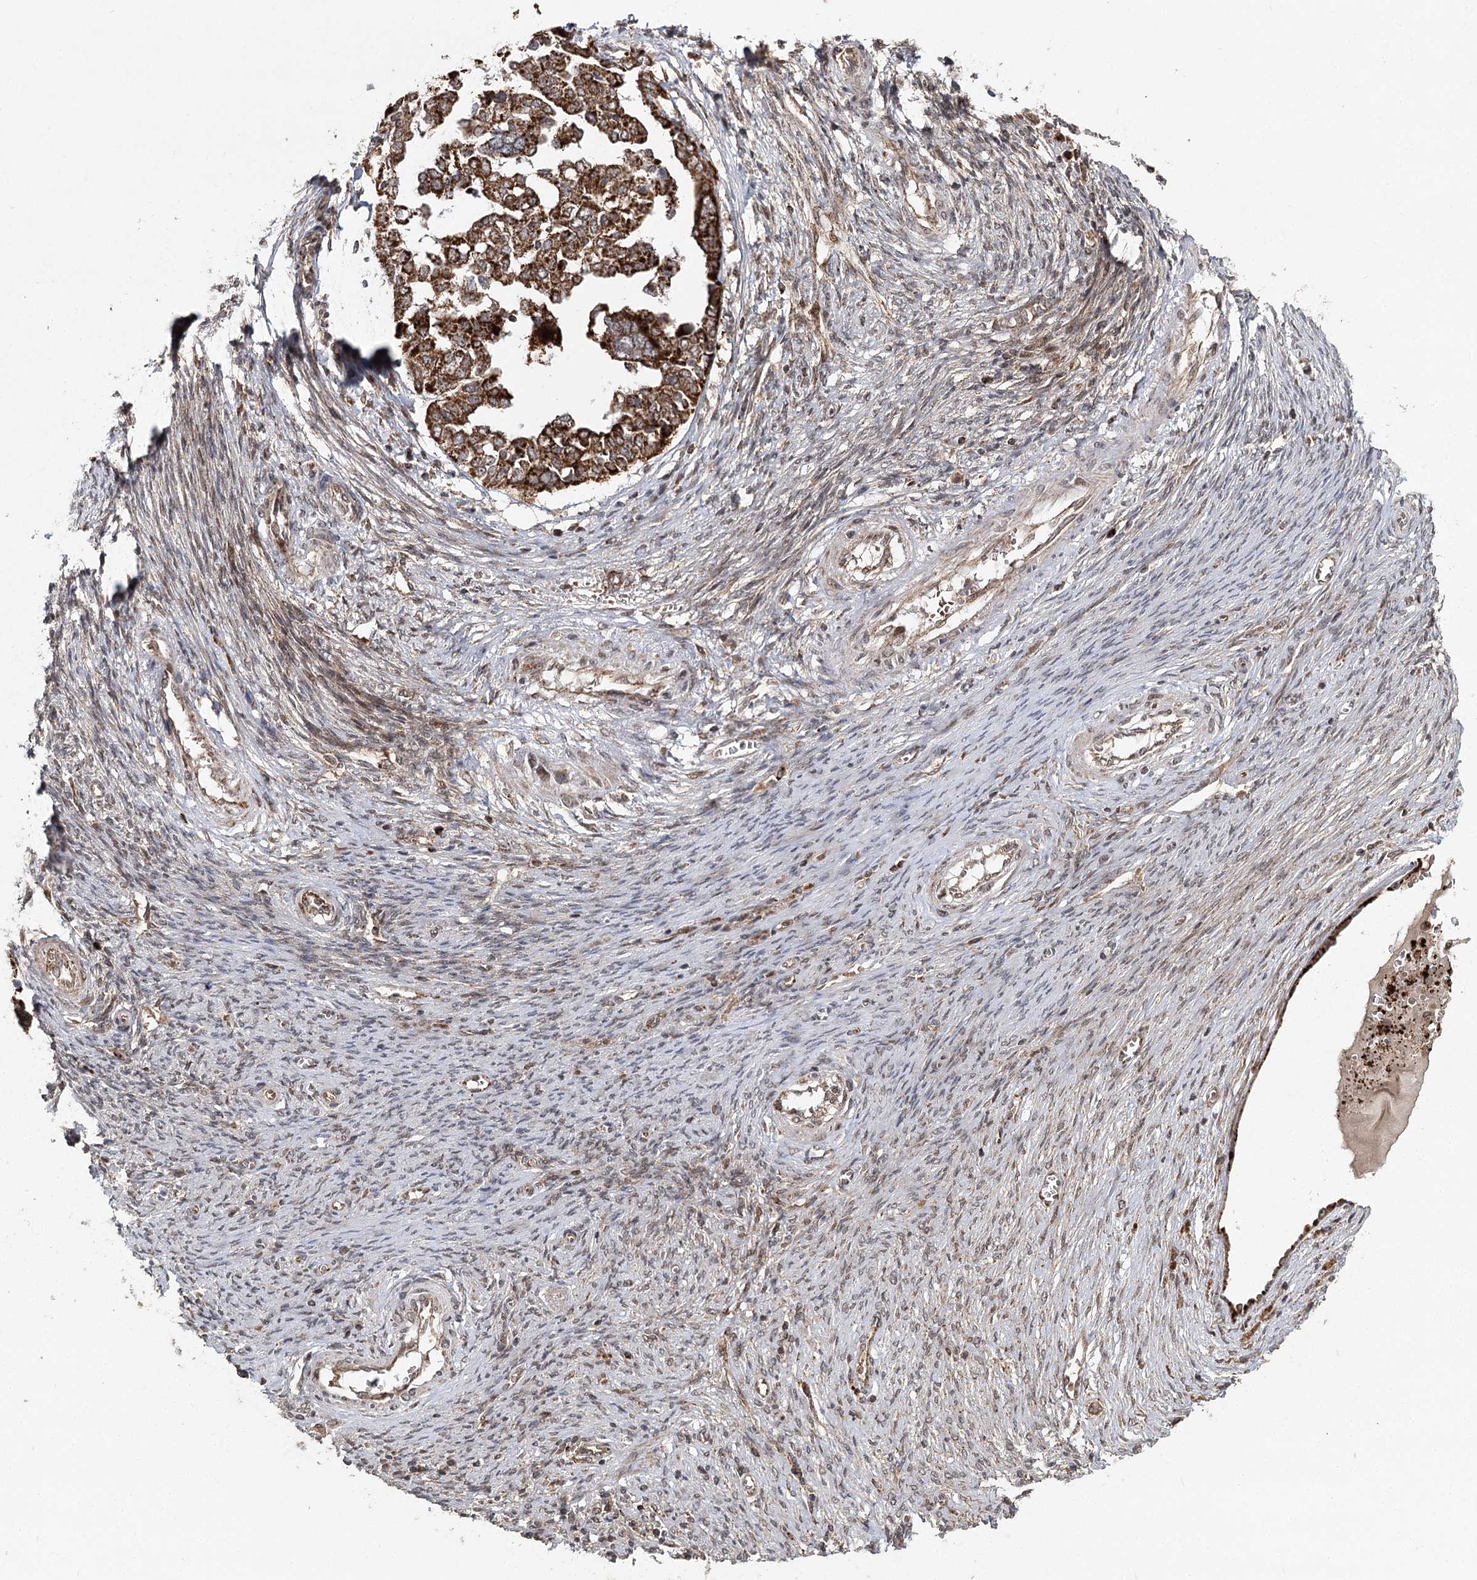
{"staining": {"intensity": "strong", "quantity": ">75%", "location": "cytoplasmic/membranous"}, "tissue": "ovarian cancer", "cell_type": "Tumor cells", "image_type": "cancer", "snomed": [{"axis": "morphology", "description": "Cystadenocarcinoma, serous, NOS"}, {"axis": "topography", "description": "Ovary"}], "caption": "Immunohistochemistry image of human serous cystadenocarcinoma (ovarian) stained for a protein (brown), which demonstrates high levels of strong cytoplasmic/membranous staining in about >75% of tumor cells.", "gene": "ZNRF3", "patient": {"sex": "female", "age": 44}}